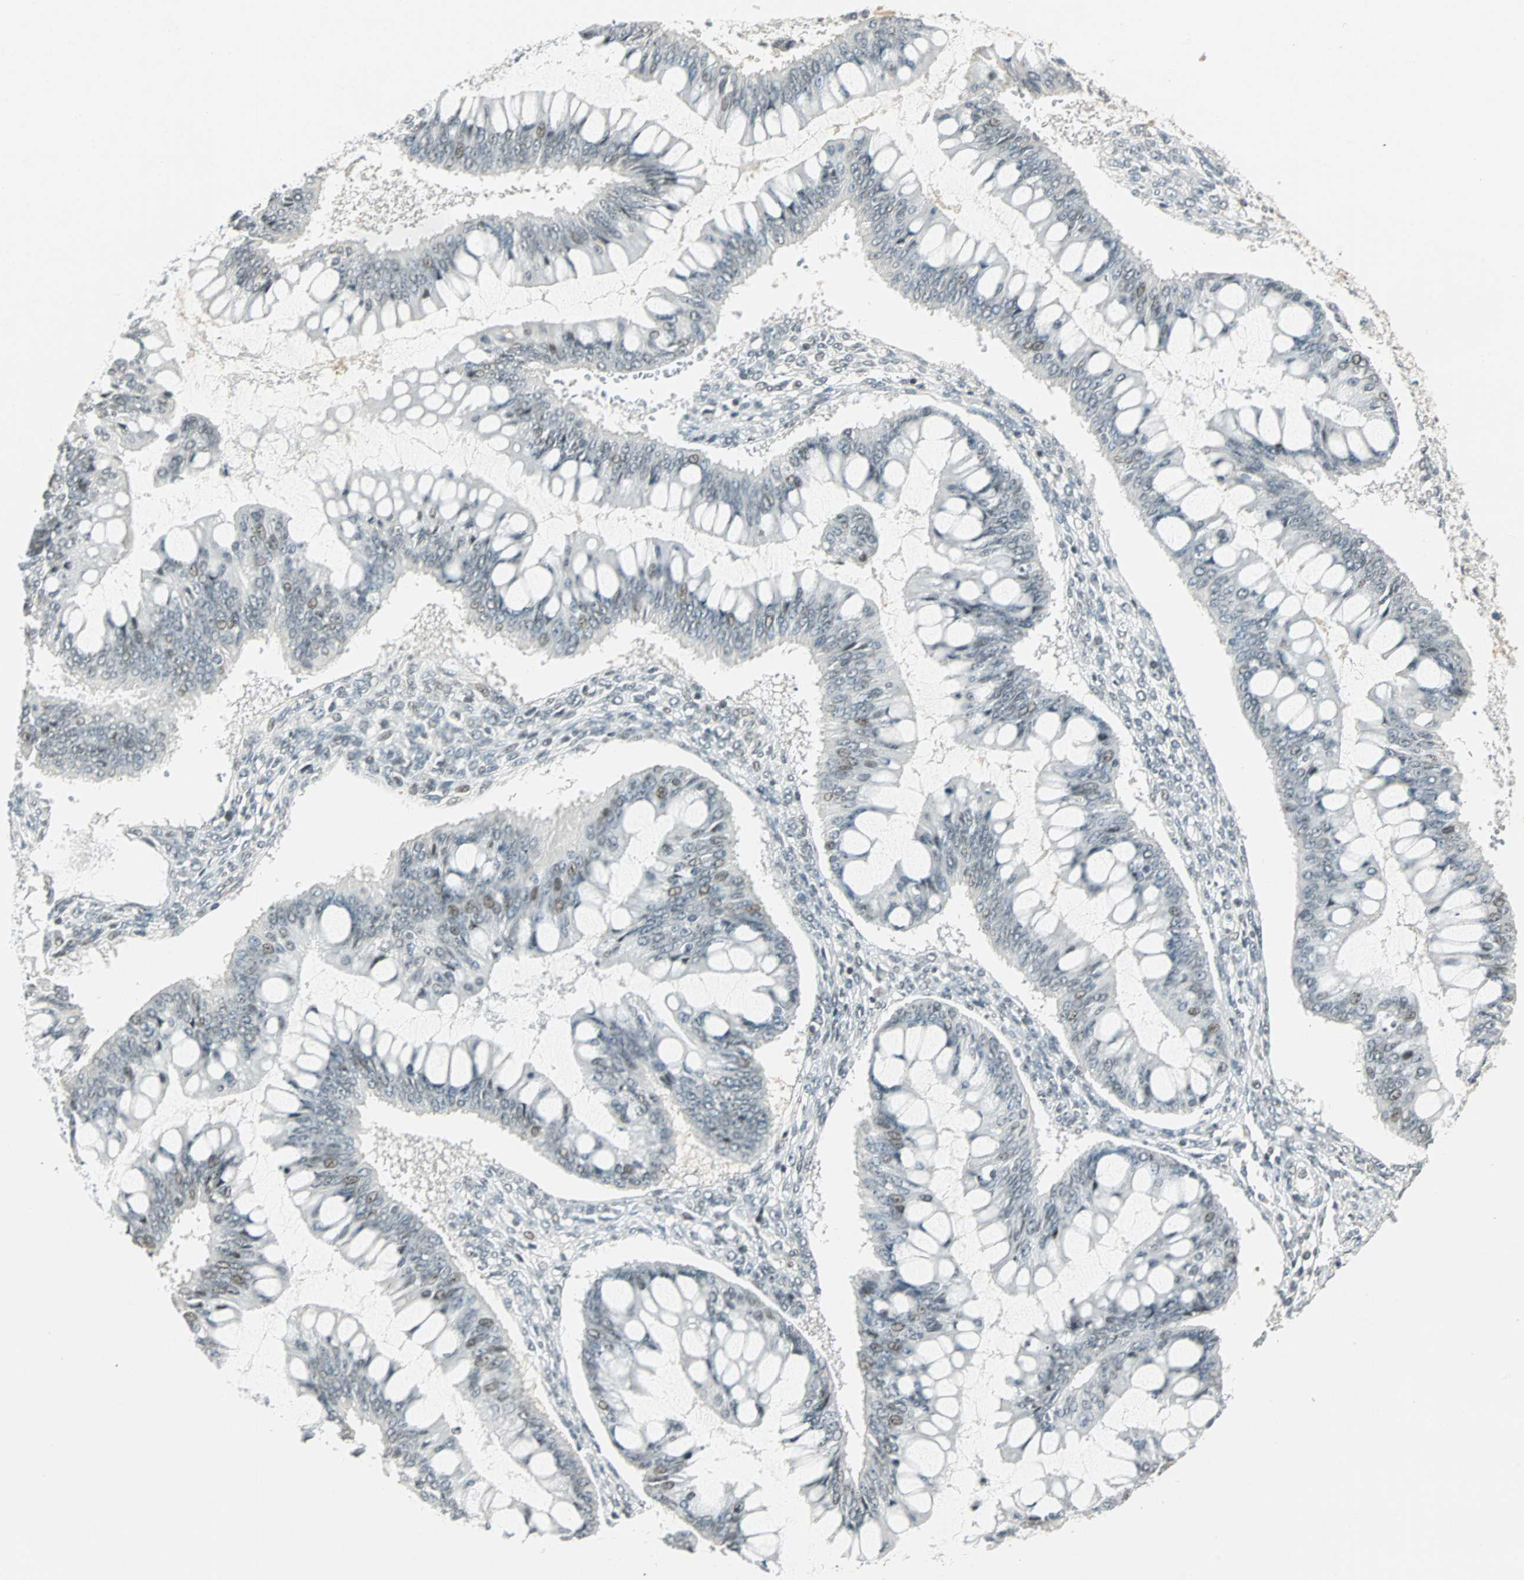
{"staining": {"intensity": "weak", "quantity": "<25%", "location": "nuclear"}, "tissue": "ovarian cancer", "cell_type": "Tumor cells", "image_type": "cancer", "snomed": [{"axis": "morphology", "description": "Cystadenocarcinoma, mucinous, NOS"}, {"axis": "topography", "description": "Ovary"}], "caption": "Mucinous cystadenocarcinoma (ovarian) was stained to show a protein in brown. There is no significant positivity in tumor cells. (Brightfield microscopy of DAB immunohistochemistry (IHC) at high magnification).", "gene": "SMAD3", "patient": {"sex": "female", "age": 73}}